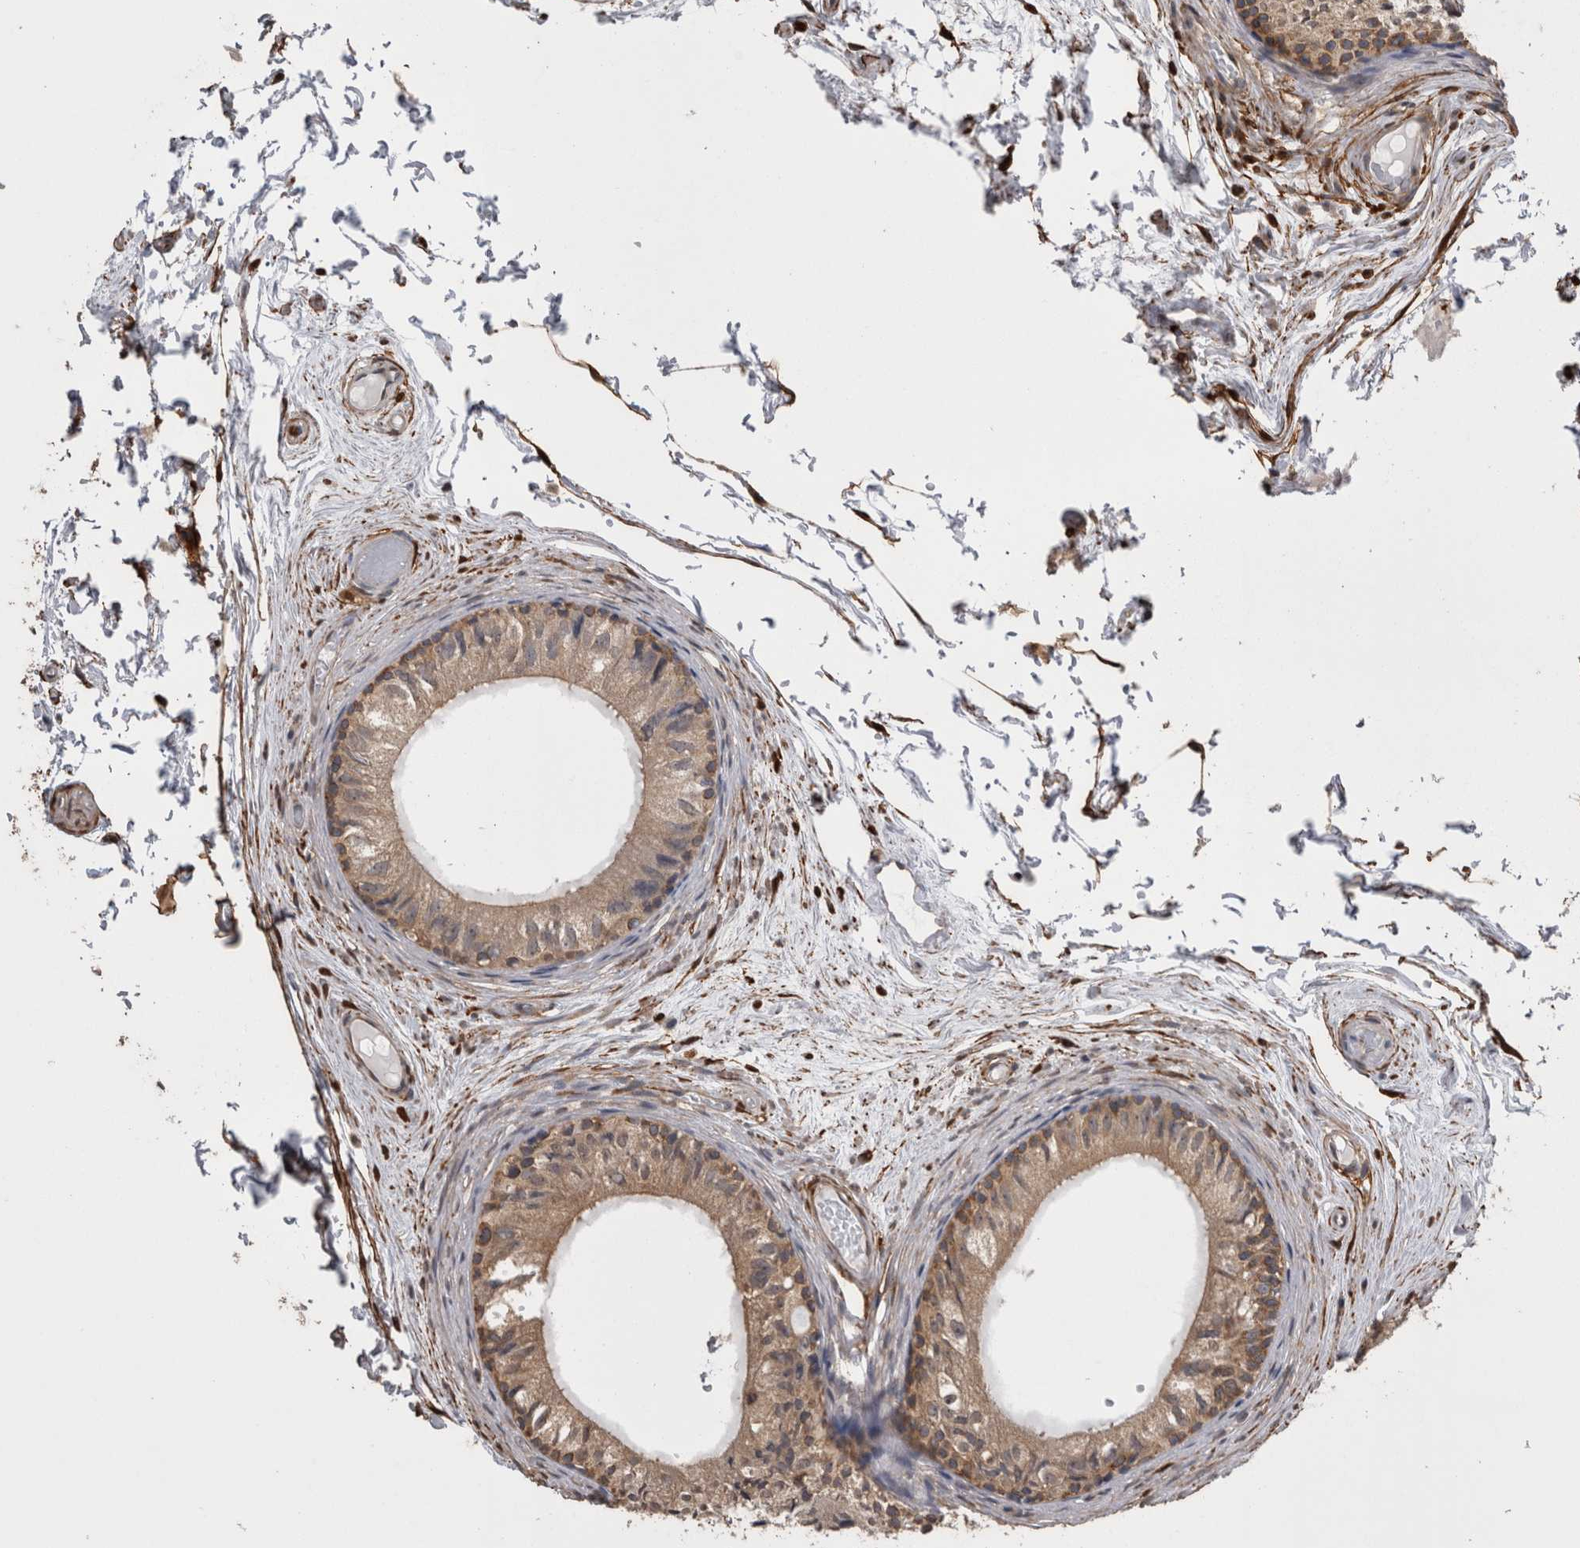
{"staining": {"intensity": "moderate", "quantity": ">75%", "location": "cytoplasmic/membranous"}, "tissue": "epididymis", "cell_type": "Glandular cells", "image_type": "normal", "snomed": [{"axis": "morphology", "description": "Normal tissue, NOS"}, {"axis": "topography", "description": "Epididymis"}], "caption": "The micrograph reveals staining of normal epididymis, revealing moderate cytoplasmic/membranous protein positivity (brown color) within glandular cells.", "gene": "DDX6", "patient": {"sex": "male", "age": 79}}